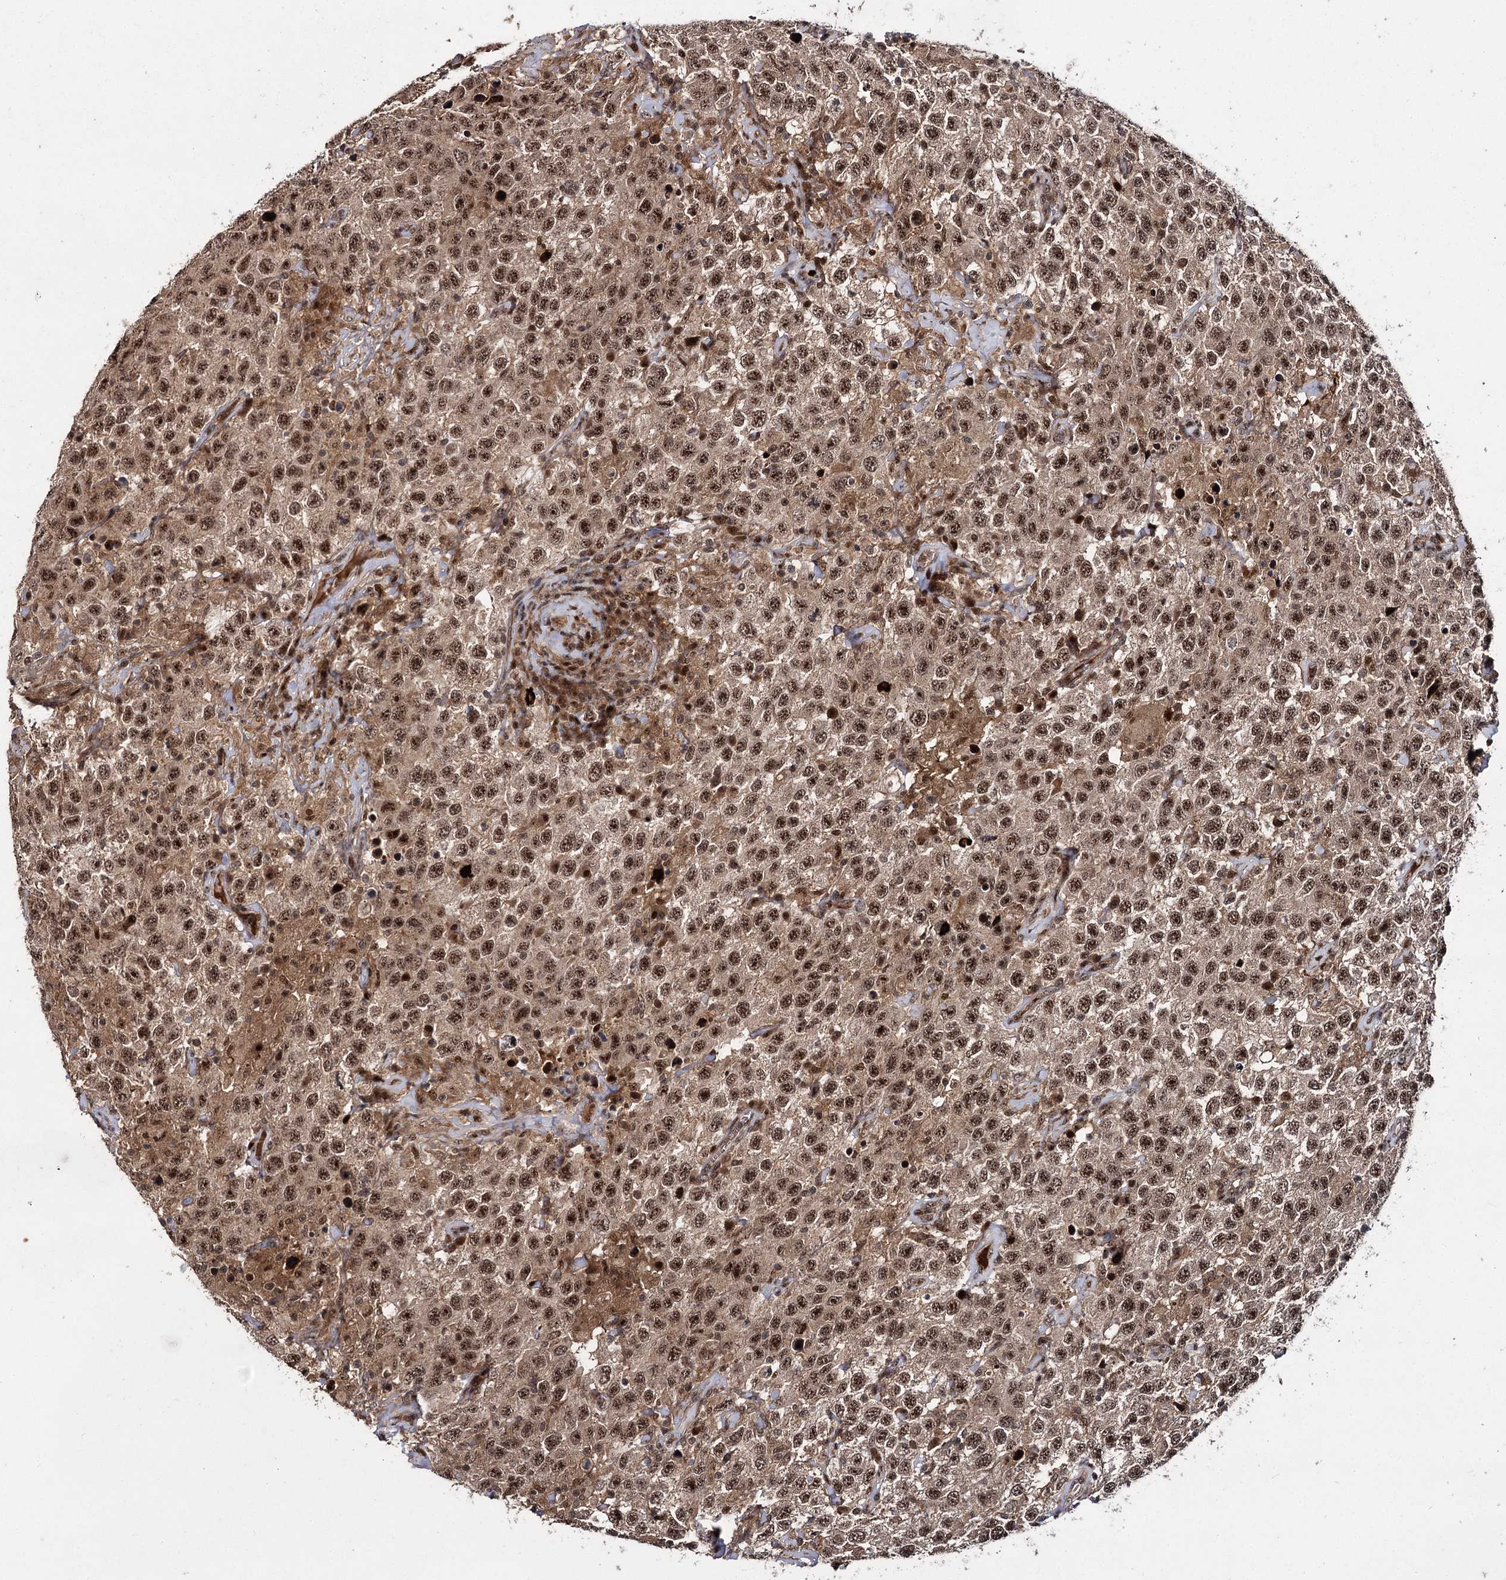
{"staining": {"intensity": "strong", "quantity": ">75%", "location": "cytoplasmic/membranous,nuclear"}, "tissue": "testis cancer", "cell_type": "Tumor cells", "image_type": "cancer", "snomed": [{"axis": "morphology", "description": "Seminoma, NOS"}, {"axis": "topography", "description": "Testis"}], "caption": "Seminoma (testis) stained with a protein marker displays strong staining in tumor cells.", "gene": "MKNK2", "patient": {"sex": "male", "age": 41}}